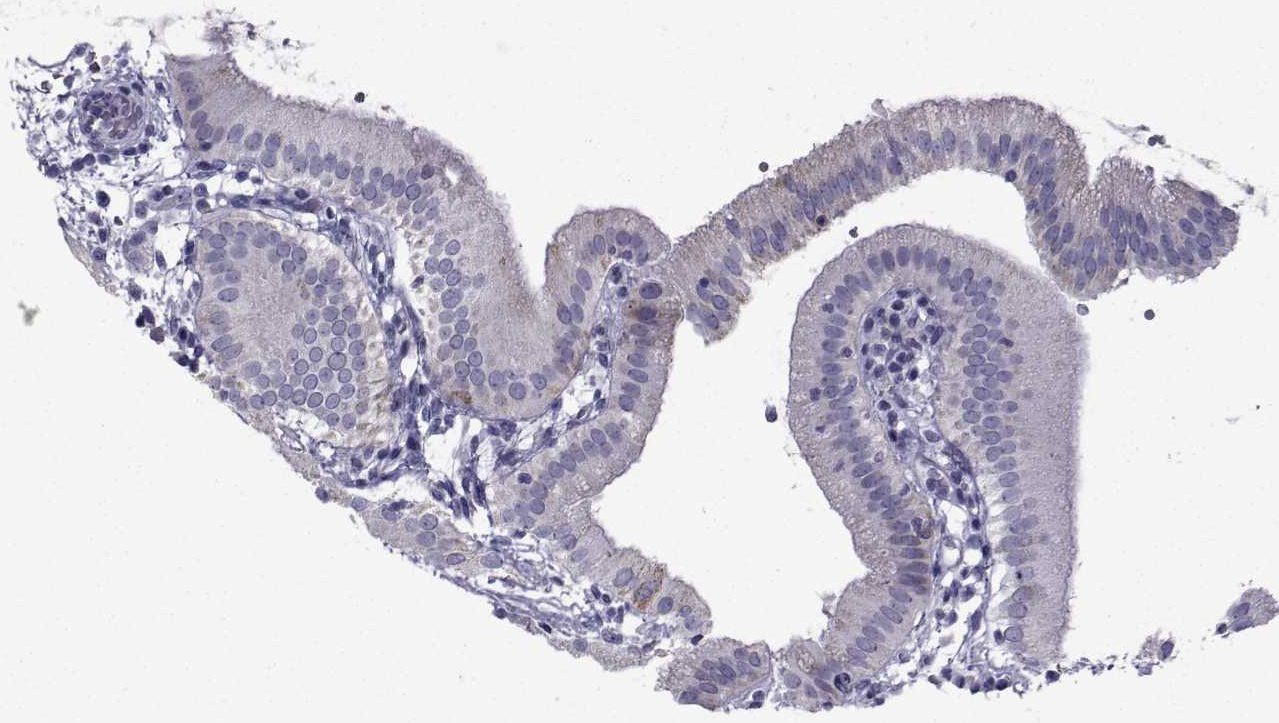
{"staining": {"intensity": "negative", "quantity": "none", "location": "none"}, "tissue": "gallbladder", "cell_type": "Glandular cells", "image_type": "normal", "snomed": [{"axis": "morphology", "description": "Normal tissue, NOS"}, {"axis": "topography", "description": "Gallbladder"}], "caption": "DAB (3,3'-diaminobenzidine) immunohistochemical staining of benign human gallbladder reveals no significant positivity in glandular cells. Brightfield microscopy of immunohistochemistry stained with DAB (3,3'-diaminobenzidine) (brown) and hematoxylin (blue), captured at high magnification.", "gene": "FDXR", "patient": {"sex": "female", "age": 65}}